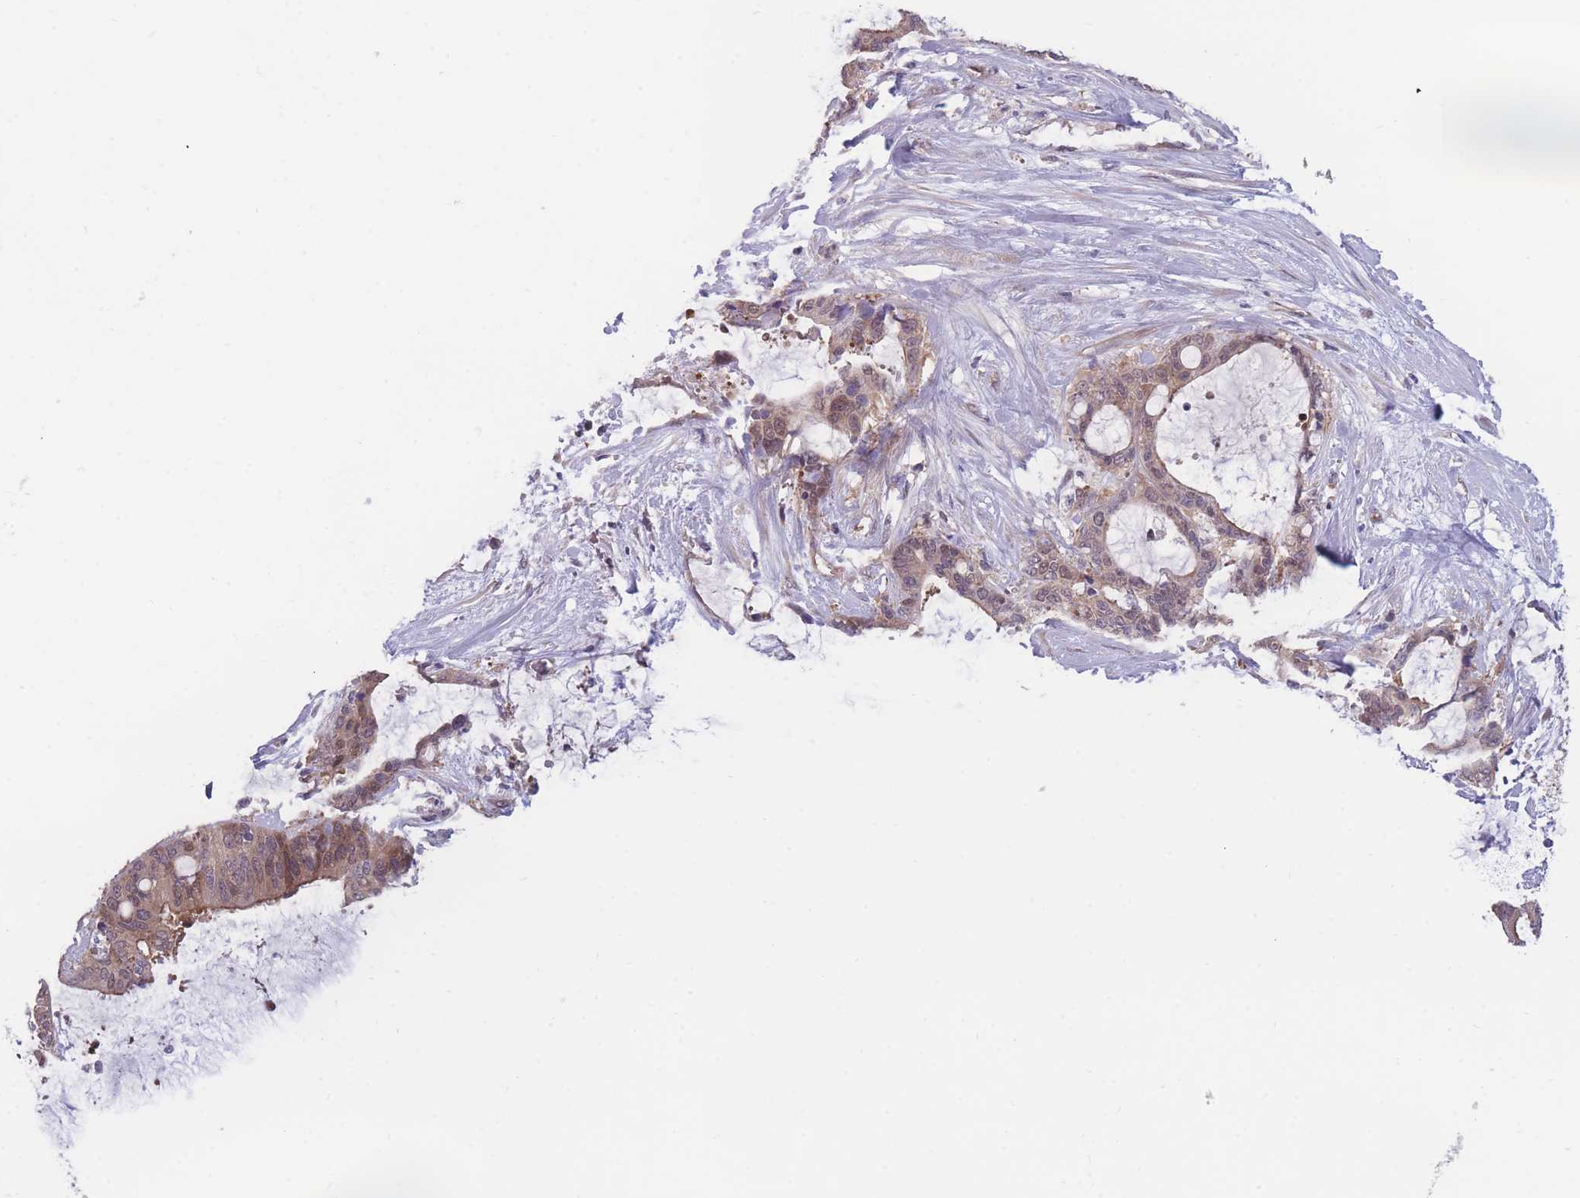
{"staining": {"intensity": "weak", "quantity": ">75%", "location": "cytoplasmic/membranous"}, "tissue": "liver cancer", "cell_type": "Tumor cells", "image_type": "cancer", "snomed": [{"axis": "morphology", "description": "Normal tissue, NOS"}, {"axis": "morphology", "description": "Cholangiocarcinoma"}, {"axis": "topography", "description": "Liver"}, {"axis": "topography", "description": "Peripheral nerve tissue"}], "caption": "Liver cancer (cholangiocarcinoma) stained with a protein marker demonstrates weak staining in tumor cells.", "gene": "UBE2N", "patient": {"sex": "female", "age": 73}}